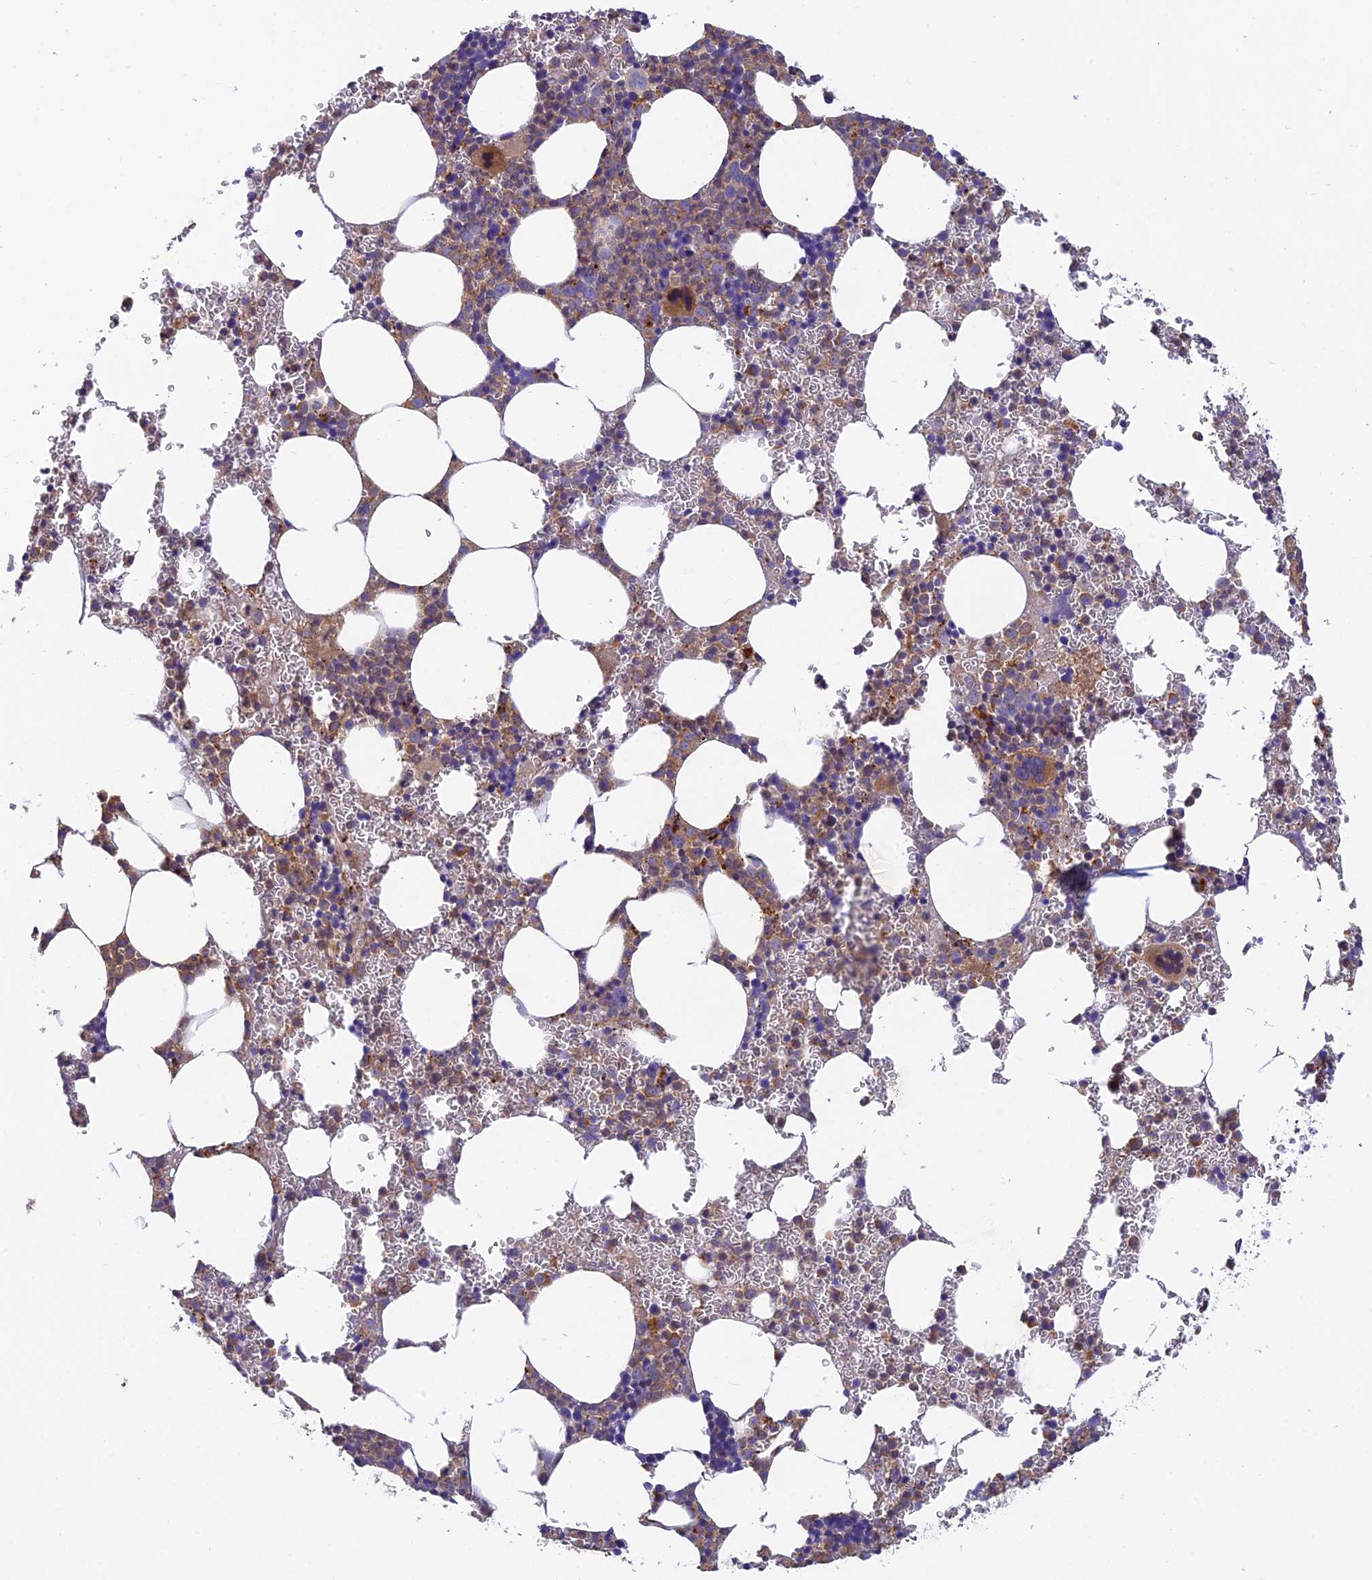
{"staining": {"intensity": "moderate", "quantity": "25%-75%", "location": "cytoplasmic/membranous"}, "tissue": "bone marrow", "cell_type": "Hematopoietic cells", "image_type": "normal", "snomed": [{"axis": "morphology", "description": "Normal tissue, NOS"}, {"axis": "topography", "description": "Bone marrow"}], "caption": "Normal bone marrow was stained to show a protein in brown. There is medium levels of moderate cytoplasmic/membranous expression in about 25%-75% of hematopoietic cells.", "gene": "ADAMTS15", "patient": {"sex": "female", "age": 78}}